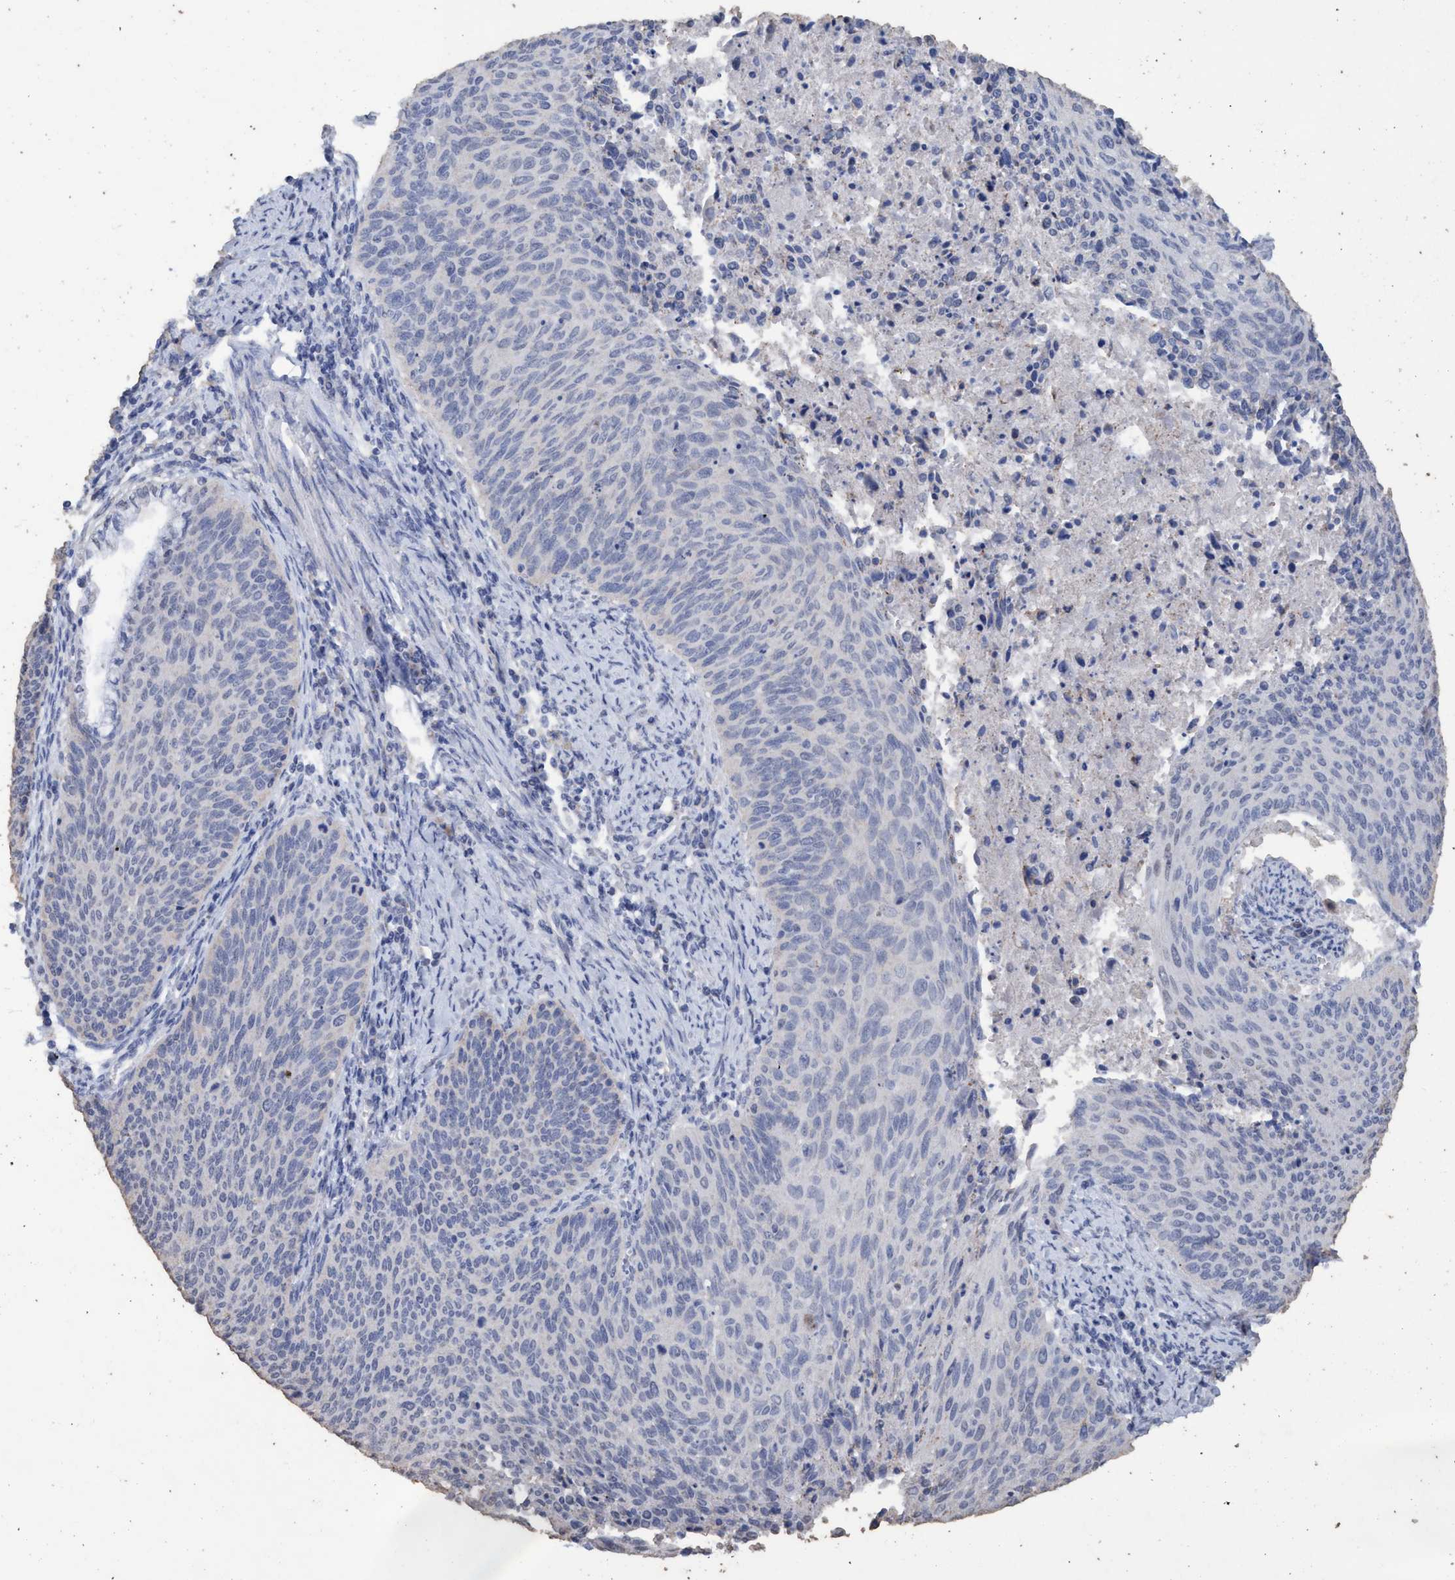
{"staining": {"intensity": "negative", "quantity": "none", "location": "none"}, "tissue": "cervical cancer", "cell_type": "Tumor cells", "image_type": "cancer", "snomed": [{"axis": "morphology", "description": "Squamous cell carcinoma, NOS"}, {"axis": "topography", "description": "Cervix"}], "caption": "Immunohistochemical staining of human squamous cell carcinoma (cervical) displays no significant positivity in tumor cells.", "gene": "RSAD1", "patient": {"sex": "female", "age": 55}}